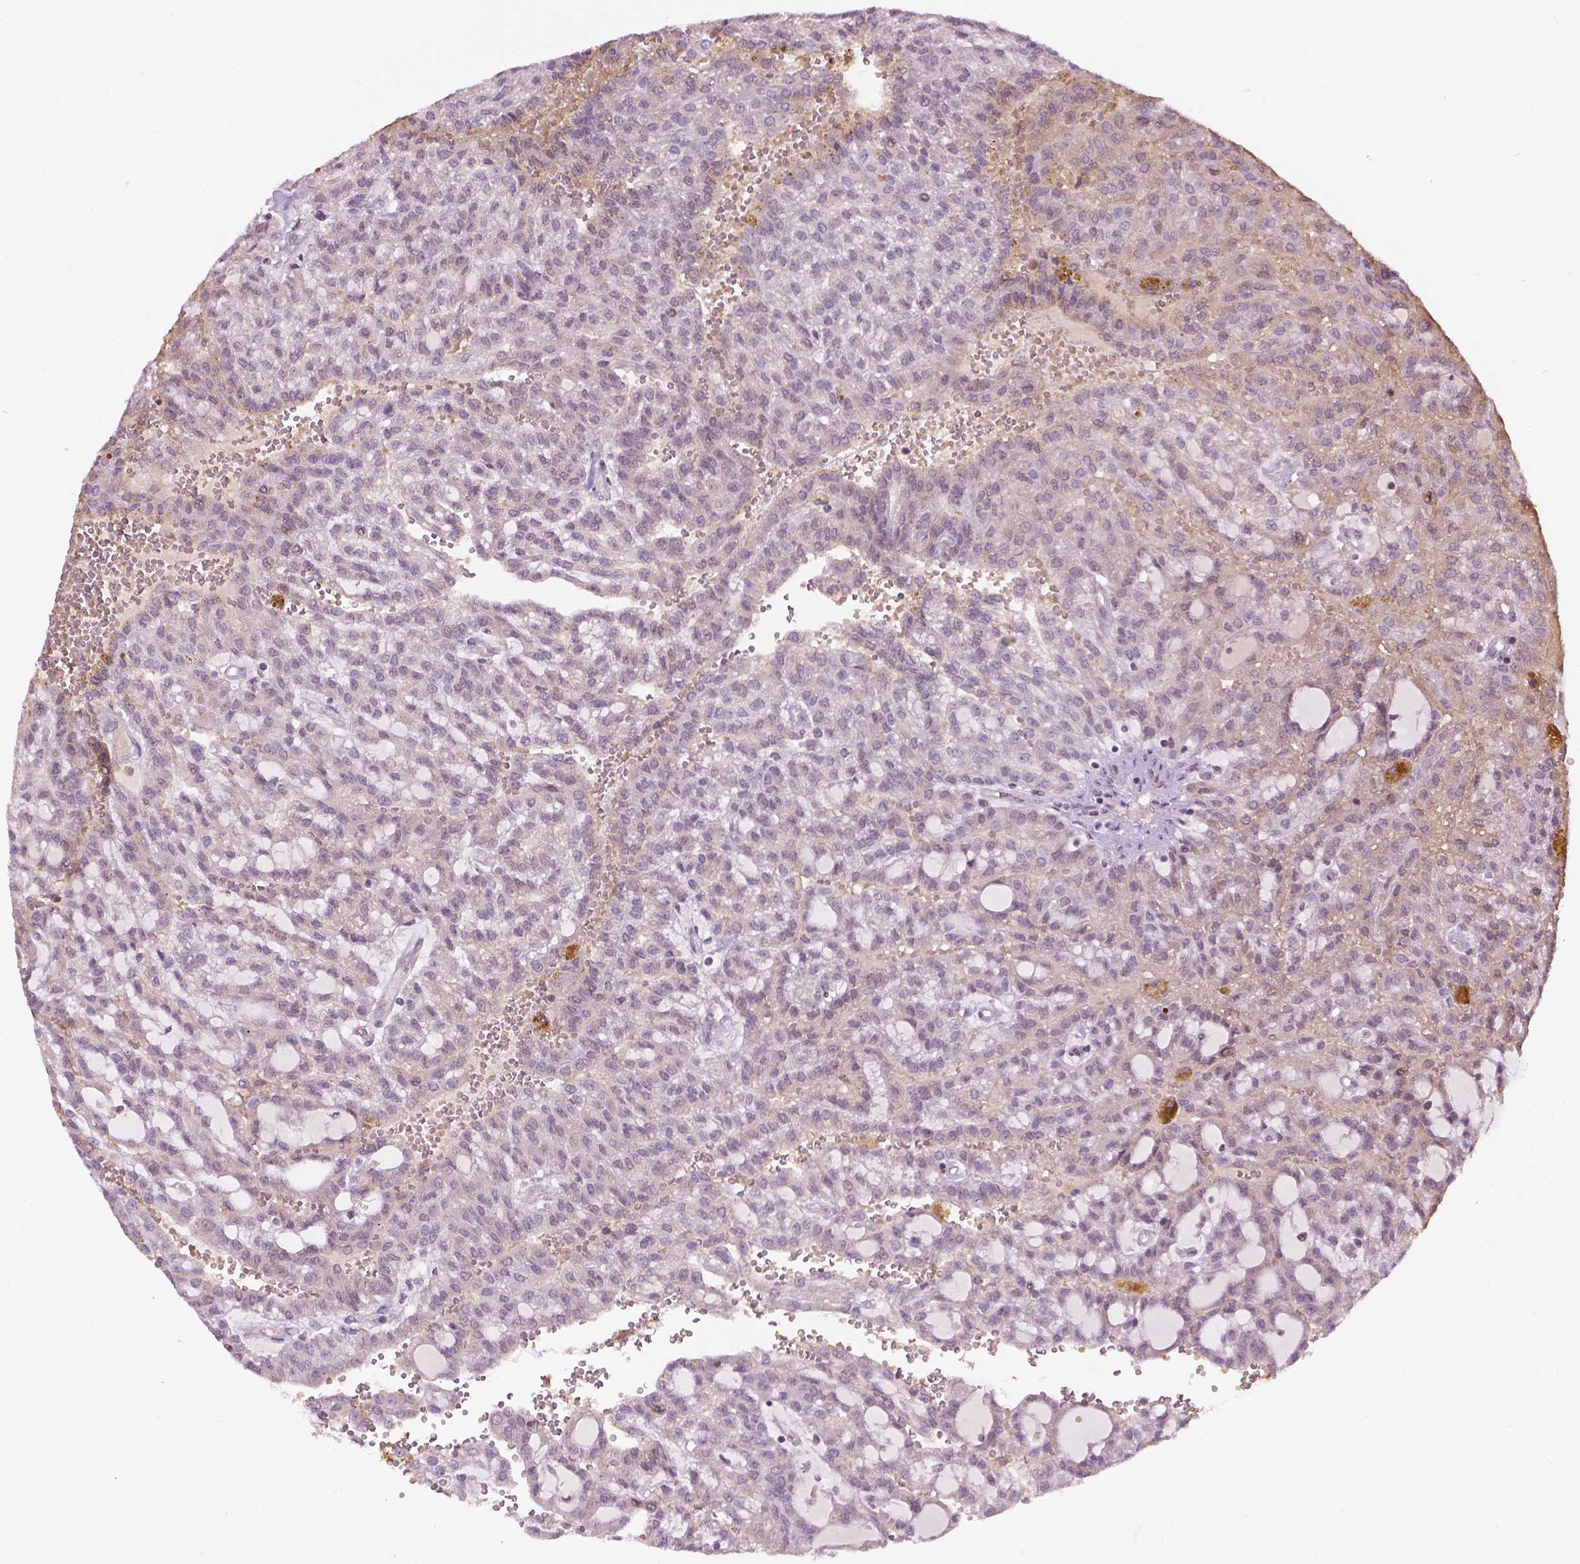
{"staining": {"intensity": "negative", "quantity": "none", "location": "none"}, "tissue": "renal cancer", "cell_type": "Tumor cells", "image_type": "cancer", "snomed": [{"axis": "morphology", "description": "Adenocarcinoma, NOS"}, {"axis": "topography", "description": "Kidney"}], "caption": "This is an IHC image of adenocarcinoma (renal). There is no positivity in tumor cells.", "gene": "ZNF41", "patient": {"sex": "male", "age": 63}}